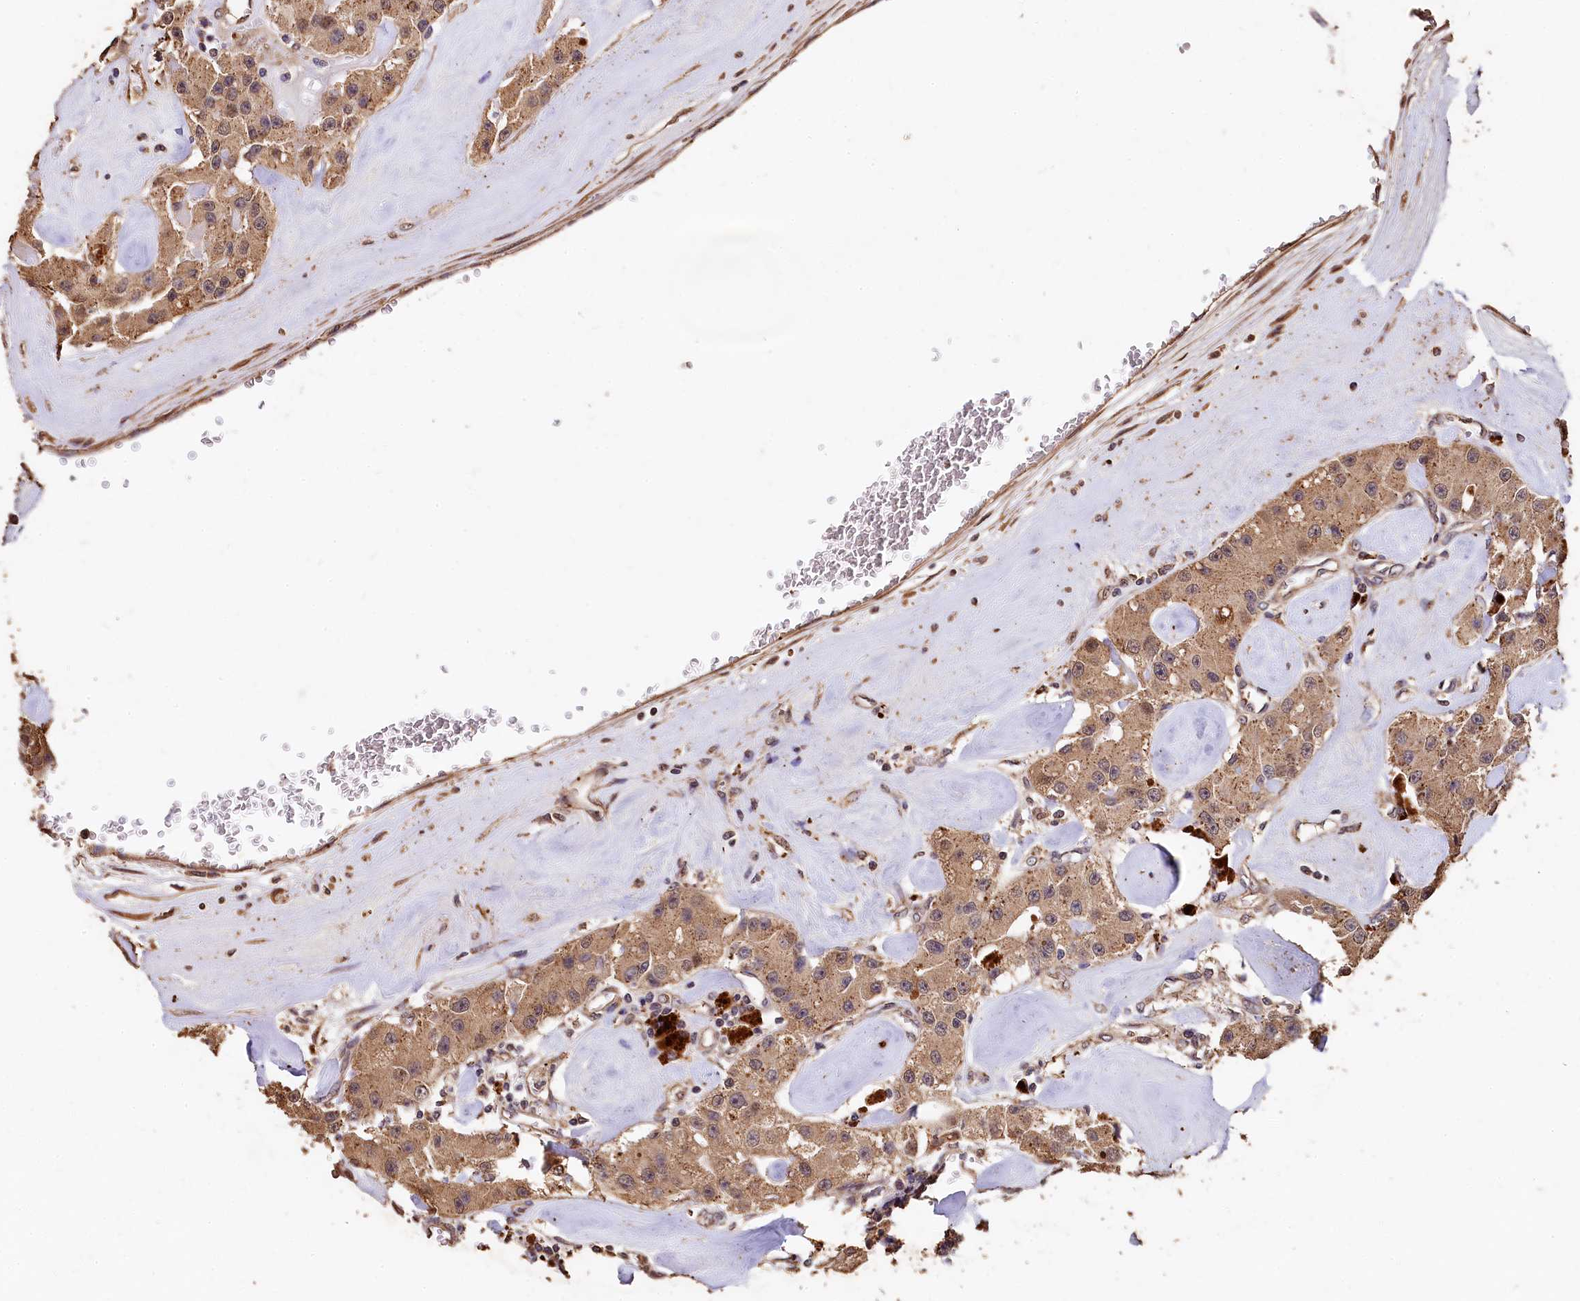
{"staining": {"intensity": "moderate", "quantity": ">75%", "location": "cytoplasmic/membranous"}, "tissue": "carcinoid", "cell_type": "Tumor cells", "image_type": "cancer", "snomed": [{"axis": "morphology", "description": "Carcinoid, malignant, NOS"}, {"axis": "topography", "description": "Pancreas"}], "caption": "Carcinoid tissue exhibits moderate cytoplasmic/membranous expression in about >75% of tumor cells", "gene": "LSM4", "patient": {"sex": "male", "age": 41}}